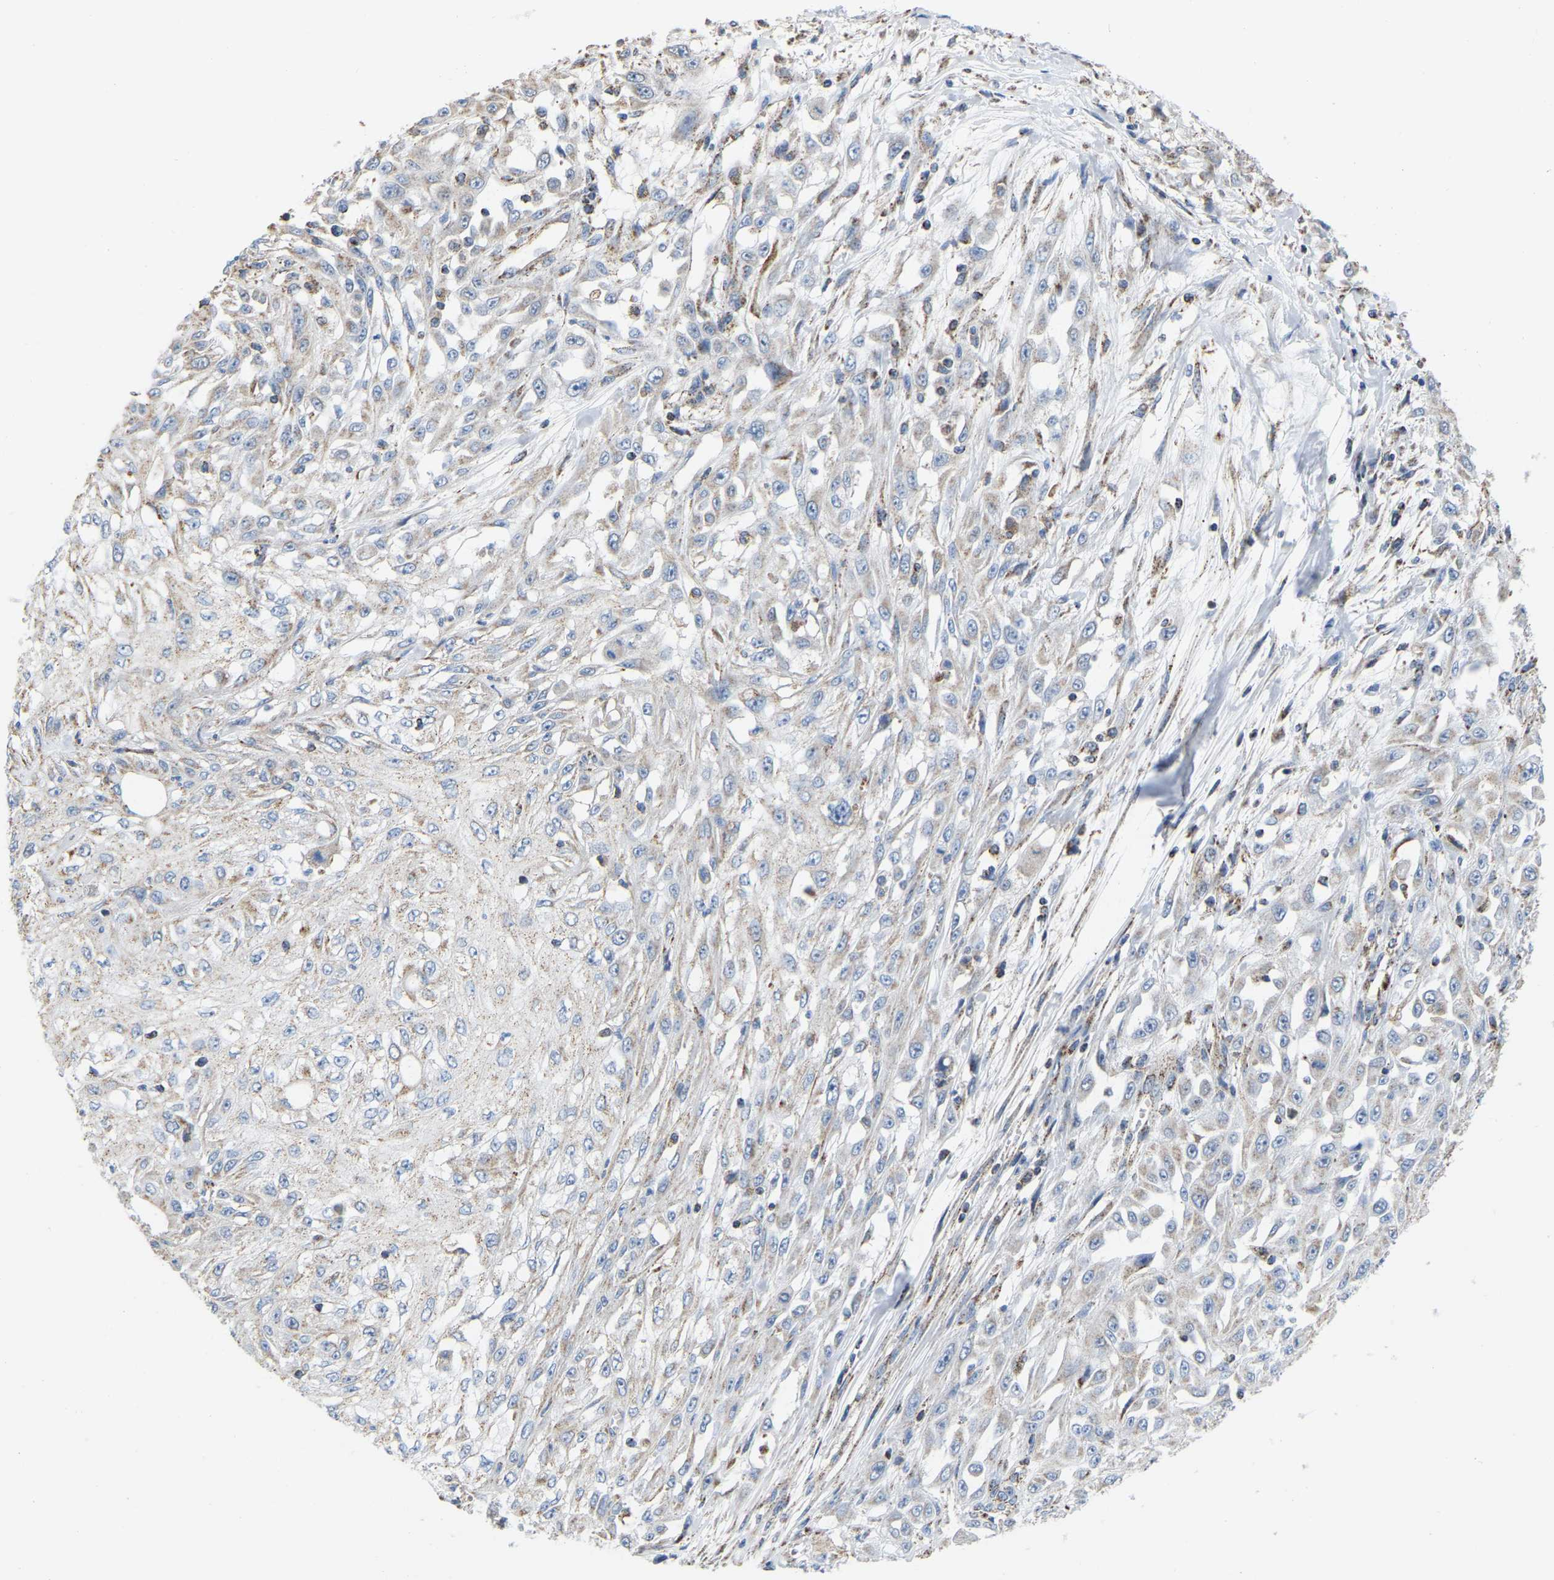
{"staining": {"intensity": "weak", "quantity": "<25%", "location": "cytoplasmic/membranous"}, "tissue": "skin cancer", "cell_type": "Tumor cells", "image_type": "cancer", "snomed": [{"axis": "morphology", "description": "Squamous cell carcinoma, NOS"}, {"axis": "morphology", "description": "Squamous cell carcinoma, metastatic, NOS"}, {"axis": "topography", "description": "Skin"}, {"axis": "topography", "description": "Lymph node"}], "caption": "Tumor cells are negative for brown protein staining in skin cancer (squamous cell carcinoma).", "gene": "CBLB", "patient": {"sex": "male", "age": 75}}